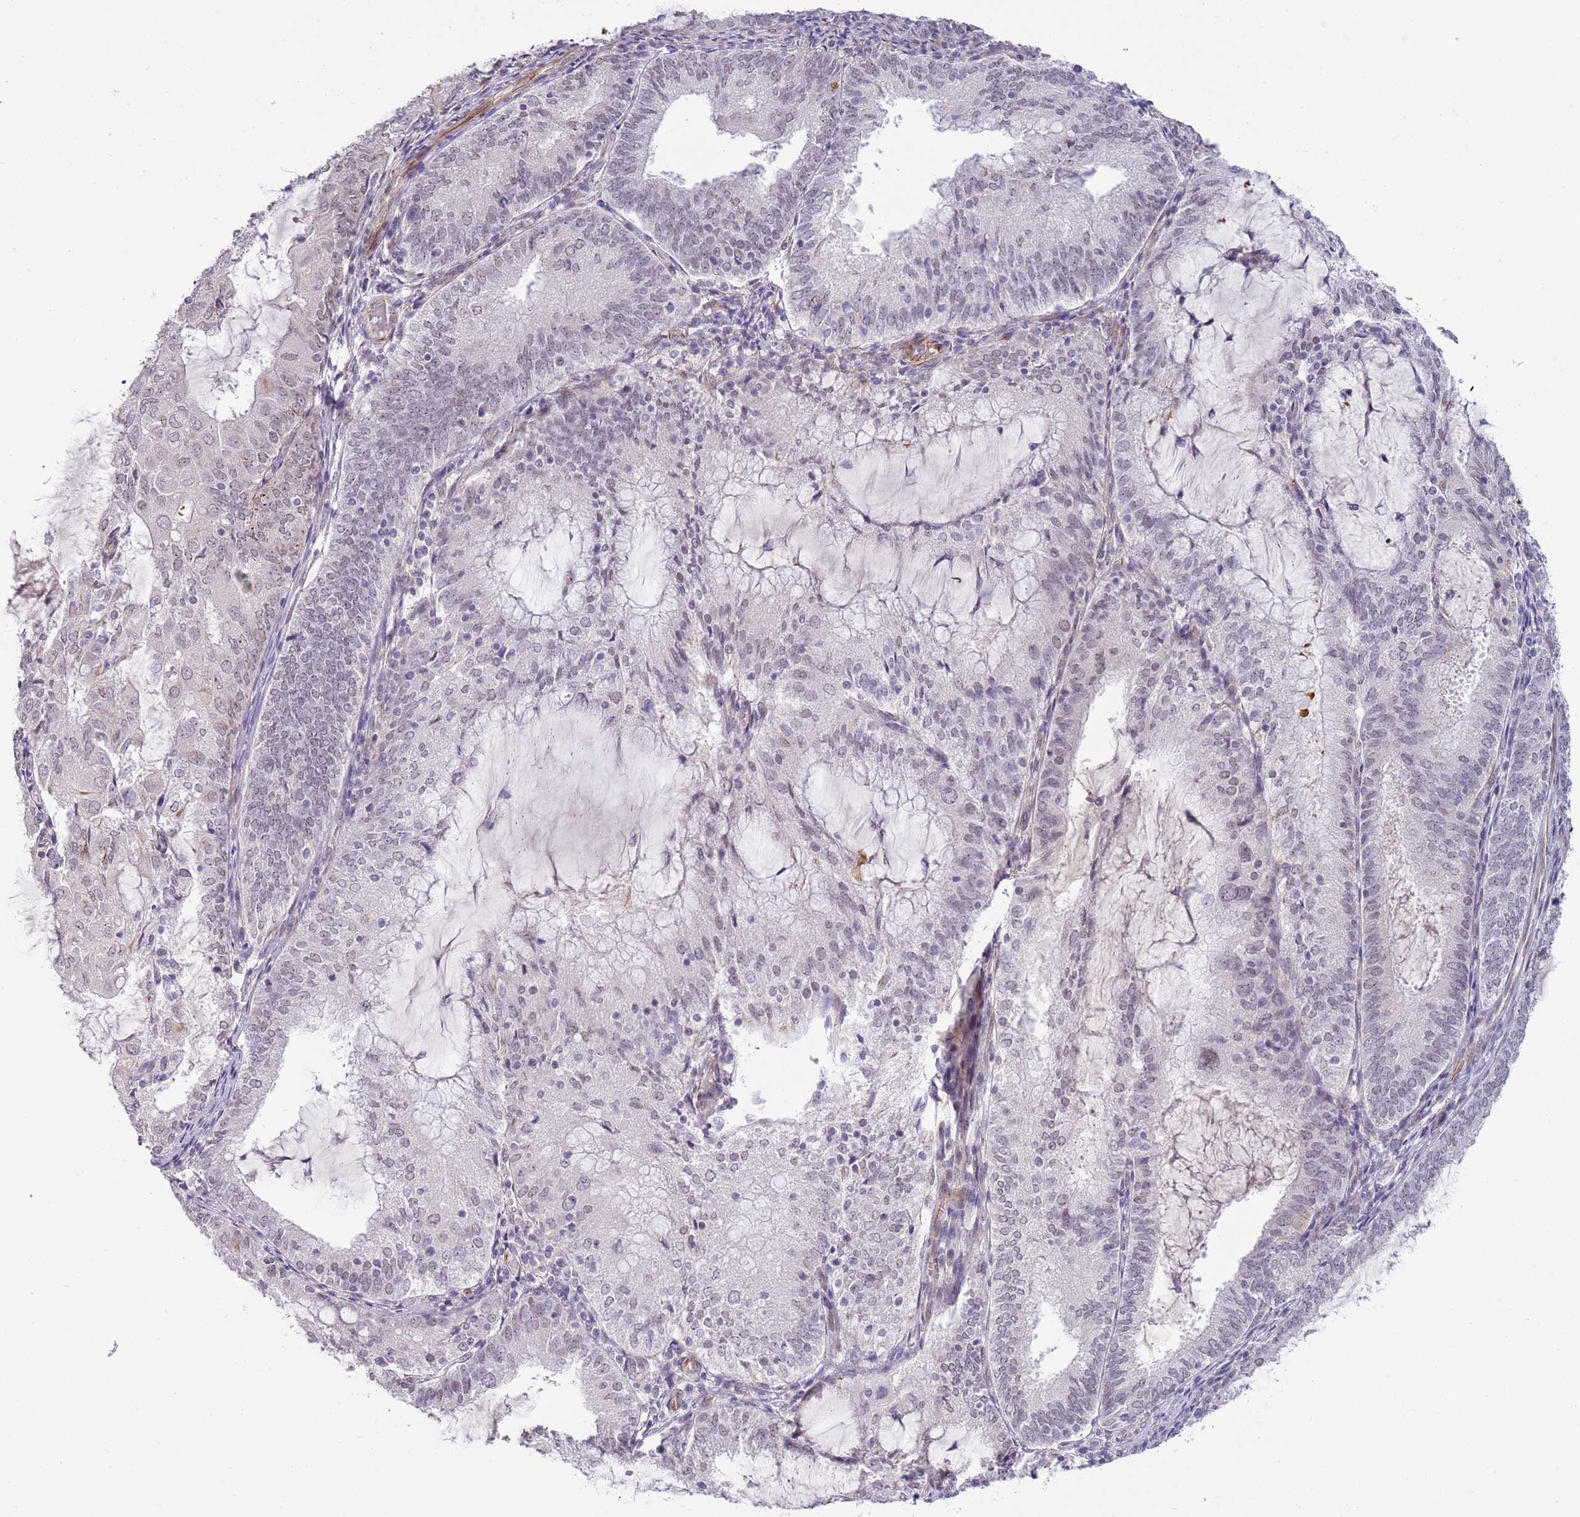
{"staining": {"intensity": "negative", "quantity": "none", "location": "none"}, "tissue": "endometrial cancer", "cell_type": "Tumor cells", "image_type": "cancer", "snomed": [{"axis": "morphology", "description": "Adenocarcinoma, NOS"}, {"axis": "topography", "description": "Endometrium"}], "caption": "Image shows no protein positivity in tumor cells of endometrial cancer tissue.", "gene": "NBPF3", "patient": {"sex": "female", "age": 81}}